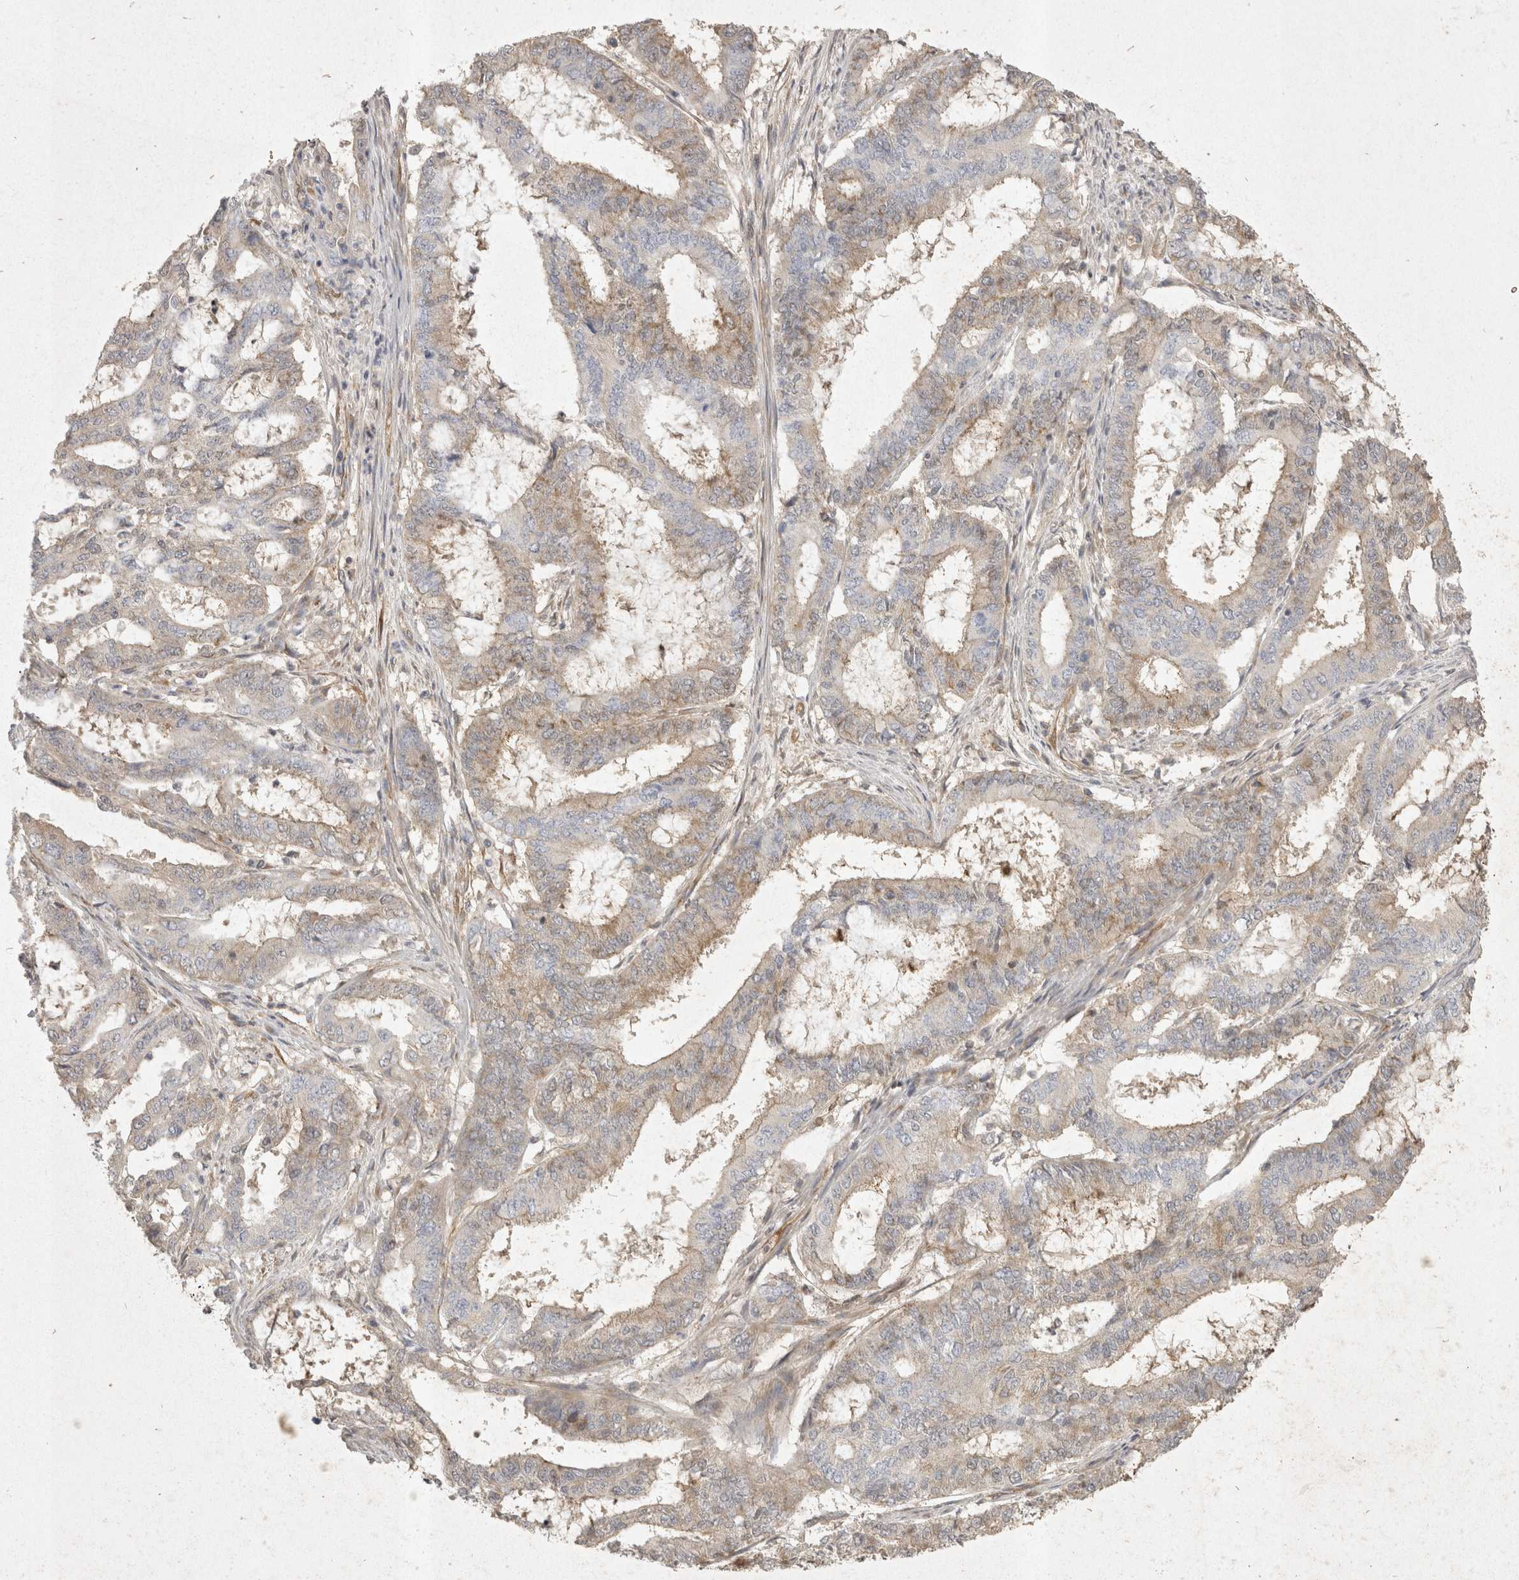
{"staining": {"intensity": "weak", "quantity": "25%-75%", "location": "cytoplasmic/membranous"}, "tissue": "endometrial cancer", "cell_type": "Tumor cells", "image_type": "cancer", "snomed": [{"axis": "morphology", "description": "Adenocarcinoma, NOS"}, {"axis": "topography", "description": "Endometrium"}], "caption": "A brown stain highlights weak cytoplasmic/membranous expression of a protein in human endometrial adenocarcinoma tumor cells.", "gene": "EIF4G3", "patient": {"sex": "female", "age": 51}}